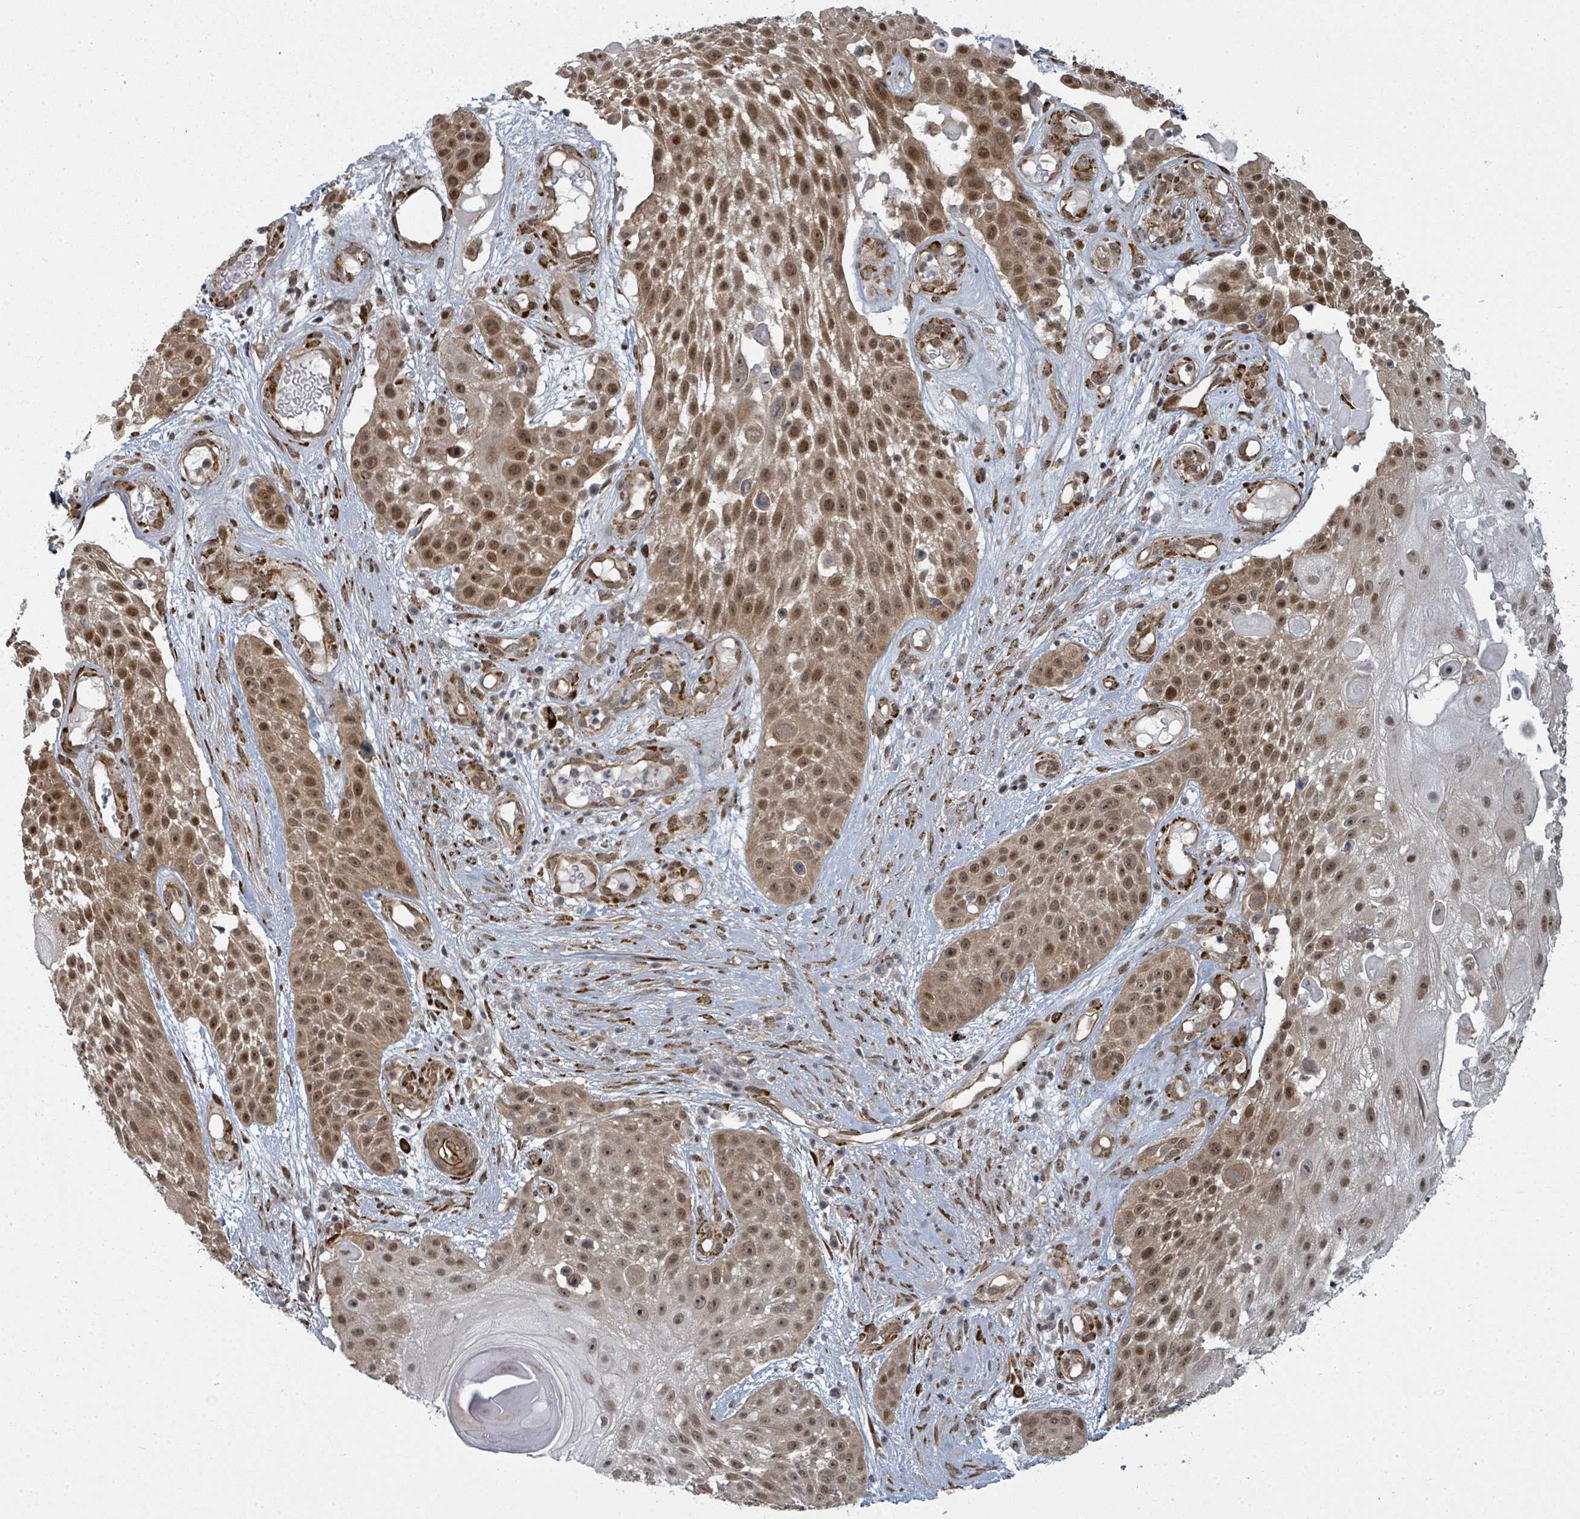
{"staining": {"intensity": "moderate", "quantity": ">75%", "location": "cytoplasmic/membranous,nuclear"}, "tissue": "skin cancer", "cell_type": "Tumor cells", "image_type": "cancer", "snomed": [{"axis": "morphology", "description": "Squamous cell carcinoma, NOS"}, {"axis": "topography", "description": "Skin"}], "caption": "A photomicrograph showing moderate cytoplasmic/membranous and nuclear staining in about >75% of tumor cells in skin squamous cell carcinoma, as visualized by brown immunohistochemical staining.", "gene": "PSMG2", "patient": {"sex": "female", "age": 86}}